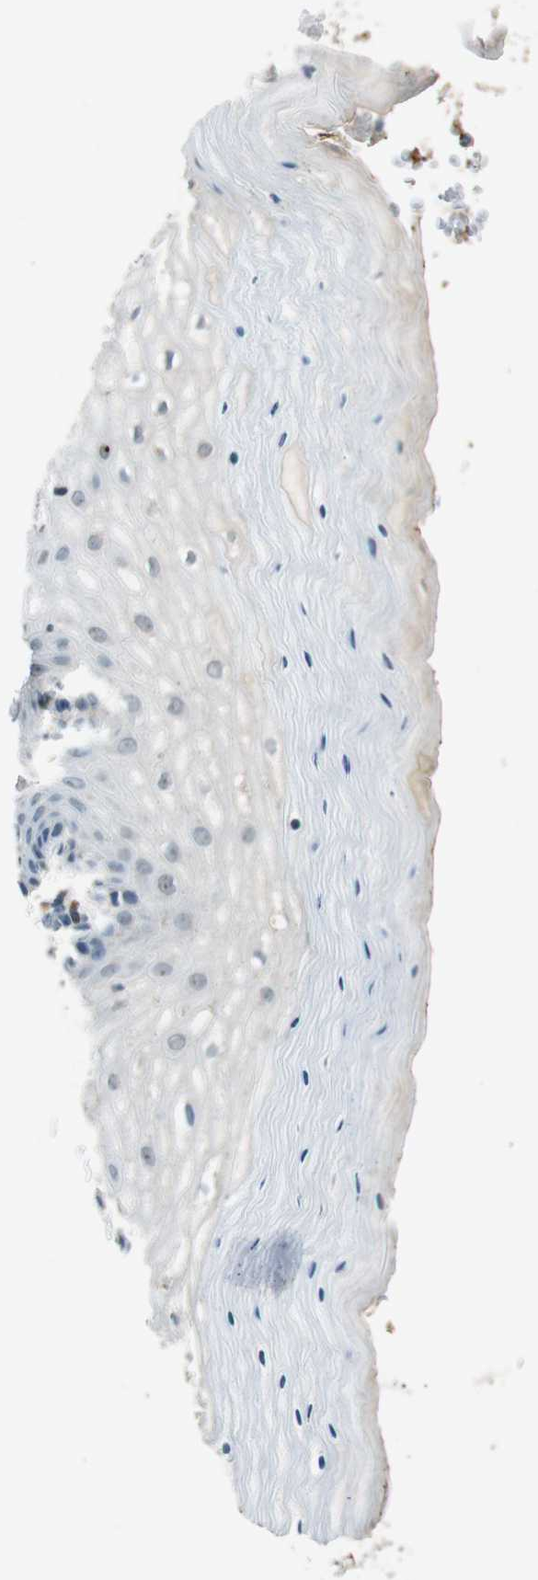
{"staining": {"intensity": "weak", "quantity": "<25%", "location": "cytoplasmic/membranous"}, "tissue": "cervix", "cell_type": "Glandular cells", "image_type": "normal", "snomed": [{"axis": "morphology", "description": "Normal tissue, NOS"}, {"axis": "topography", "description": "Cervix"}], "caption": "The image exhibits no staining of glandular cells in unremarkable cervix. (Stains: DAB (3,3'-diaminobenzidine) IHC with hematoxylin counter stain, Microscopy: brightfield microscopy at high magnification).", "gene": "MAGI2", "patient": {"sex": "female", "age": 55}}